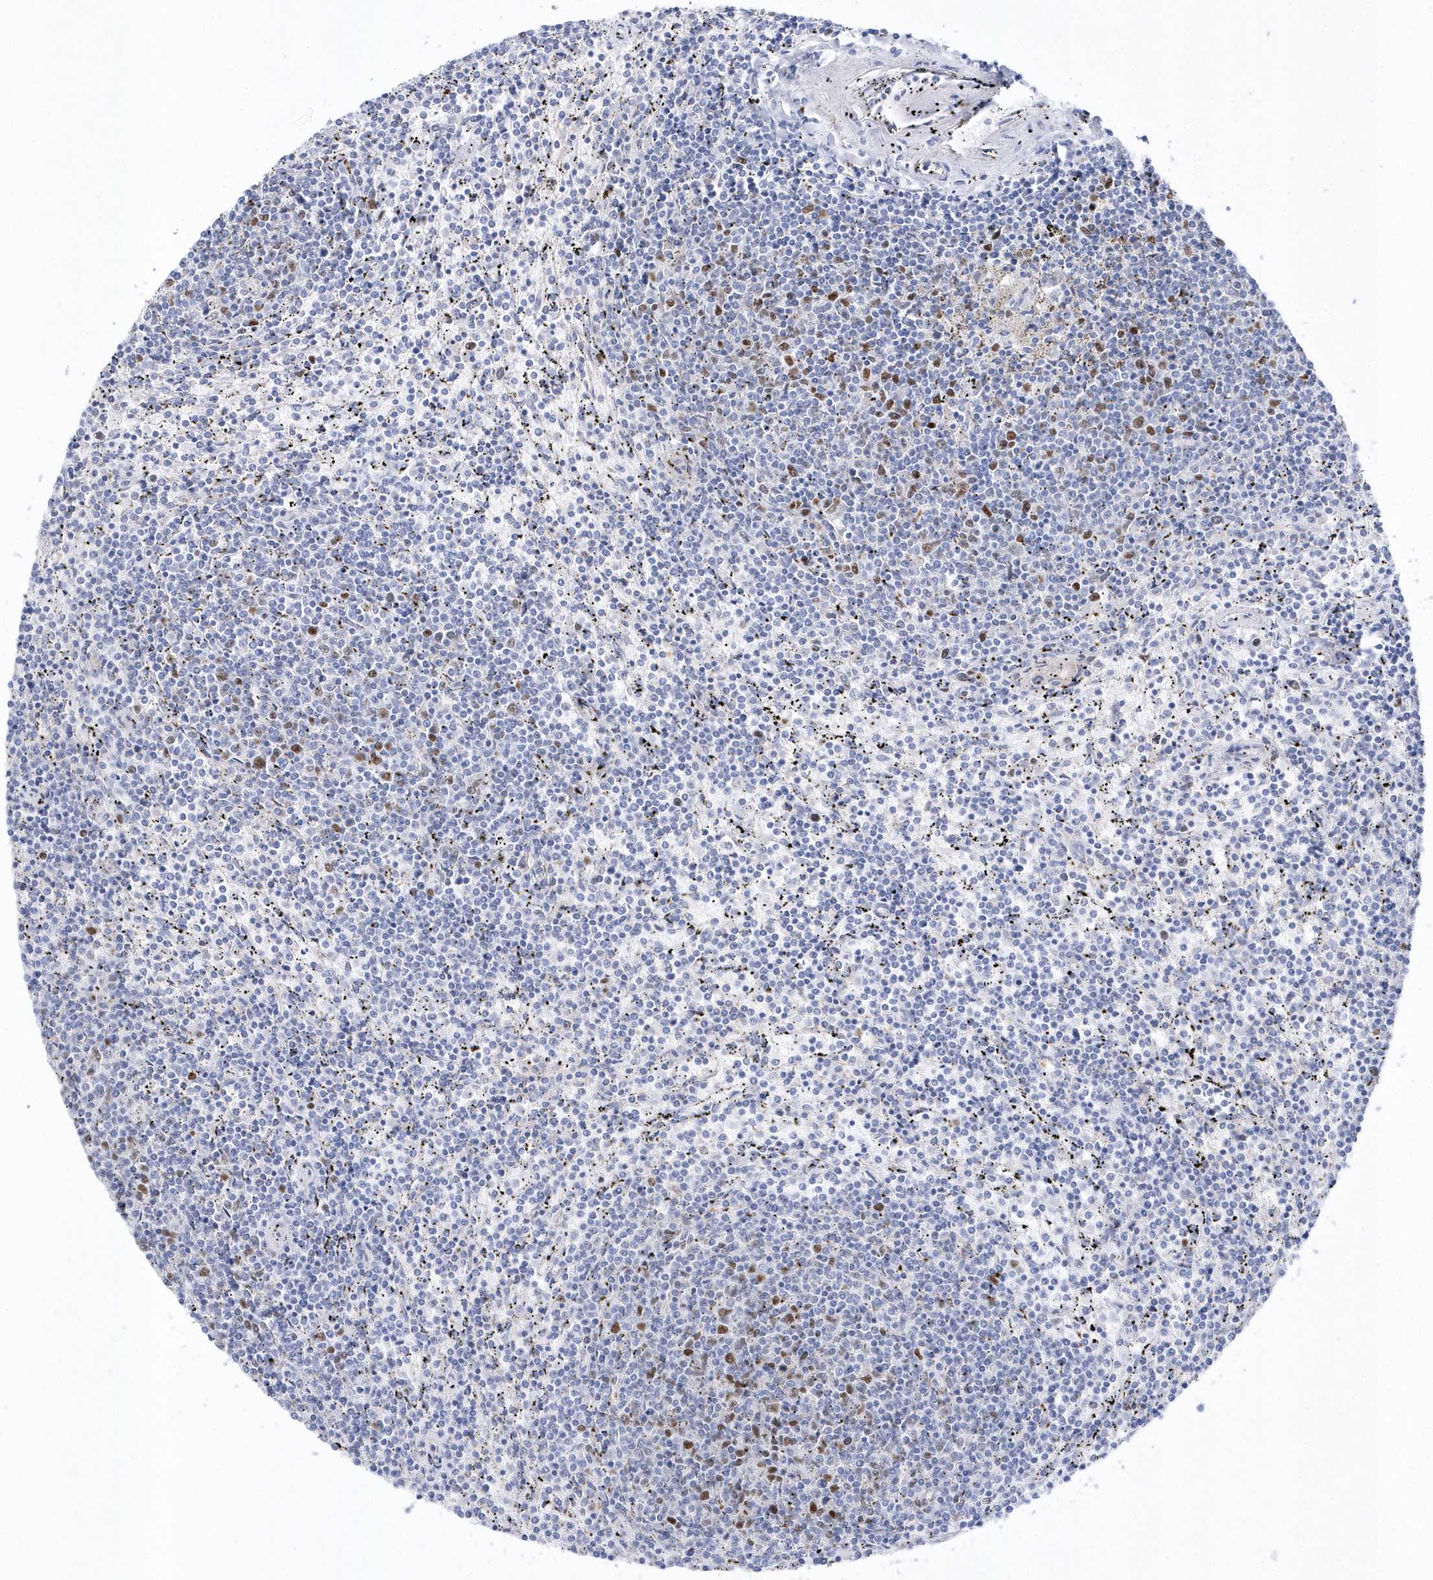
{"staining": {"intensity": "negative", "quantity": "none", "location": "none"}, "tissue": "lymphoma", "cell_type": "Tumor cells", "image_type": "cancer", "snomed": [{"axis": "morphology", "description": "Malignant lymphoma, non-Hodgkin's type, Low grade"}, {"axis": "topography", "description": "Spleen"}], "caption": "High power microscopy photomicrograph of an immunohistochemistry micrograph of malignant lymphoma, non-Hodgkin's type (low-grade), revealing no significant staining in tumor cells.", "gene": "TMCO6", "patient": {"sex": "female", "age": 50}}